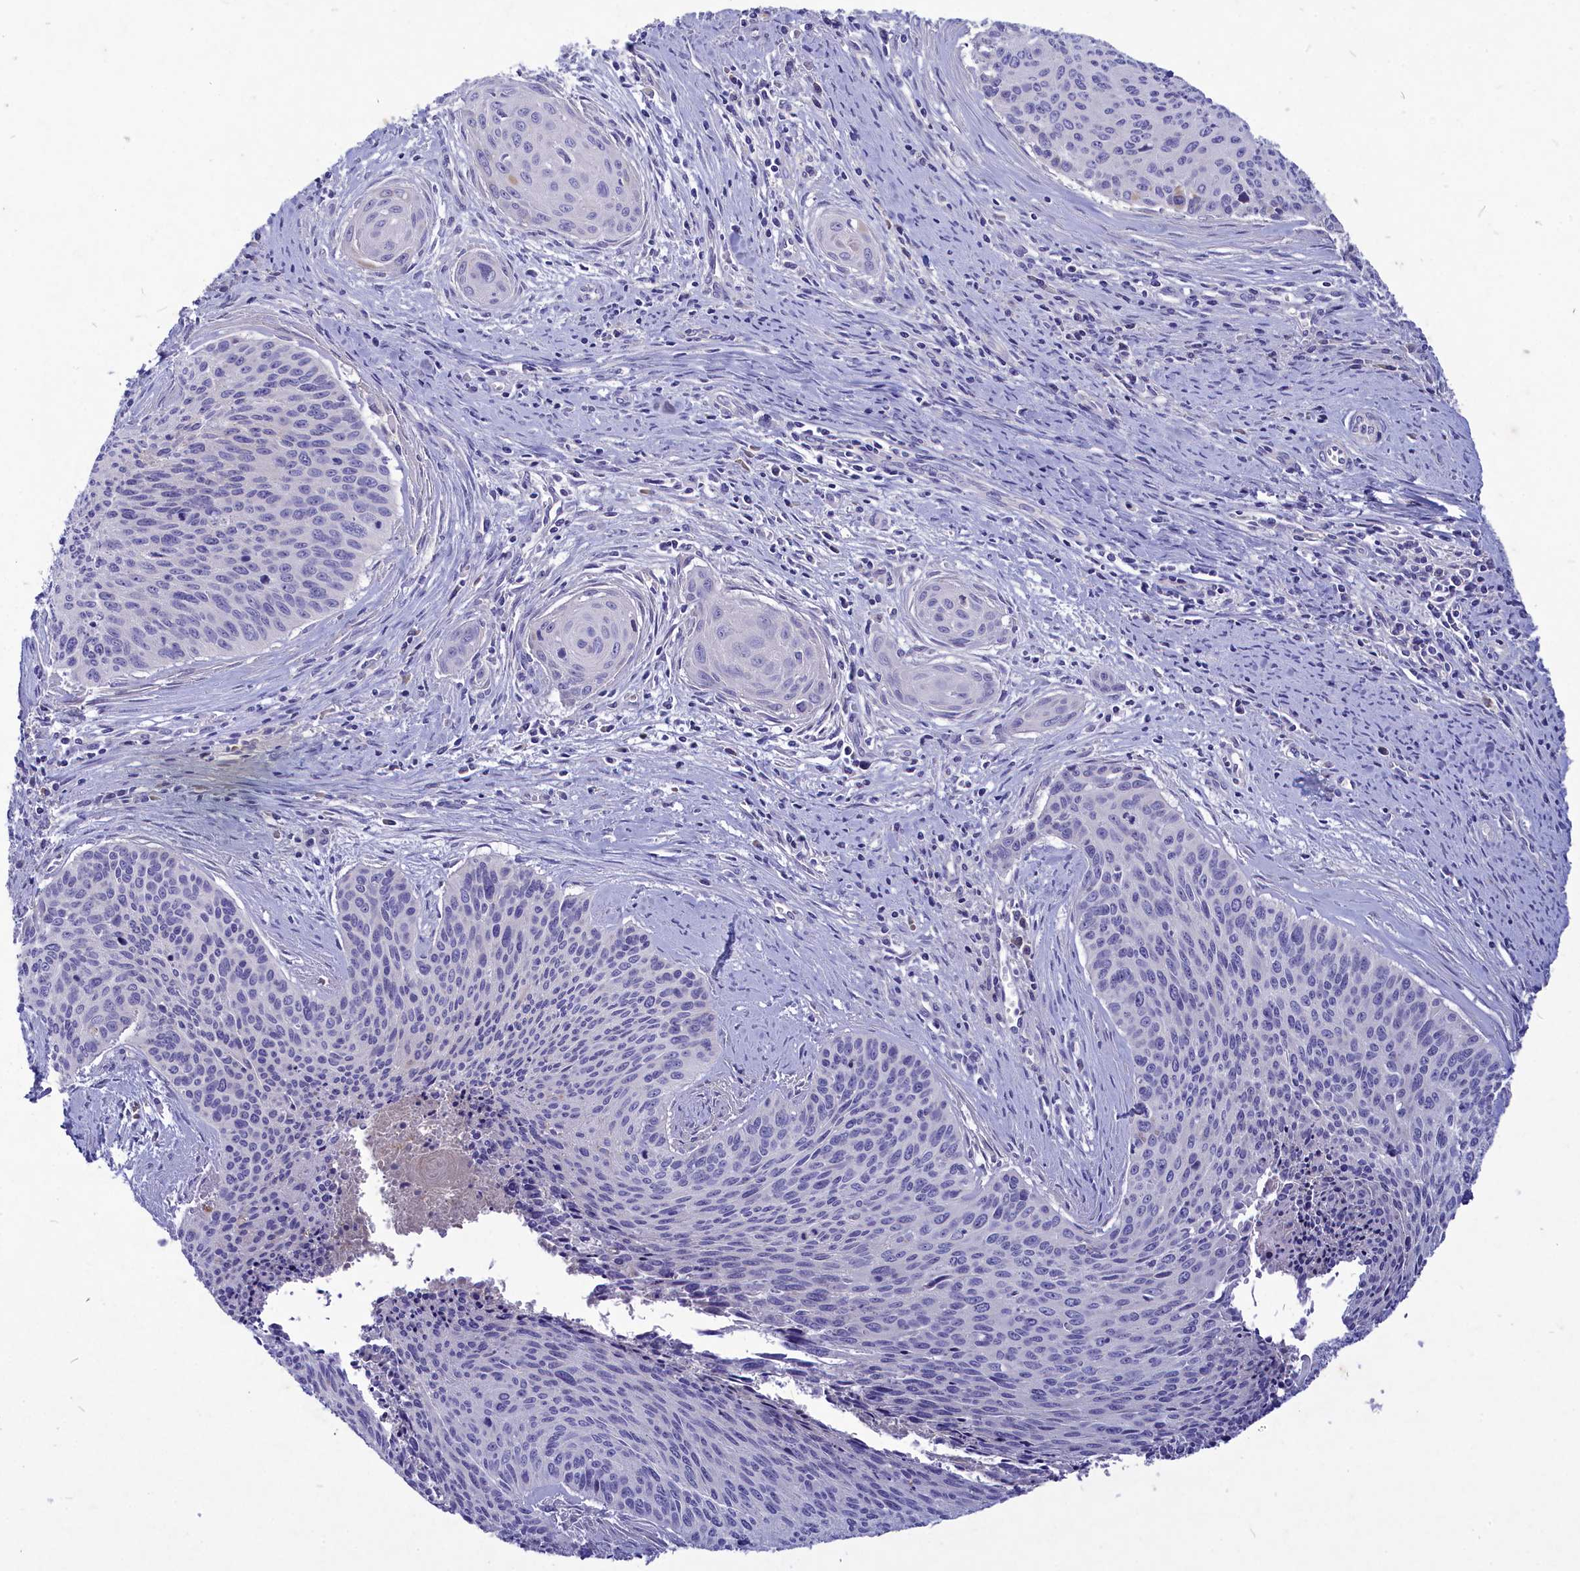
{"staining": {"intensity": "negative", "quantity": "none", "location": "none"}, "tissue": "cervical cancer", "cell_type": "Tumor cells", "image_type": "cancer", "snomed": [{"axis": "morphology", "description": "Squamous cell carcinoma, NOS"}, {"axis": "topography", "description": "Cervix"}], "caption": "Protein analysis of cervical cancer displays no significant staining in tumor cells.", "gene": "DEFB119", "patient": {"sex": "female", "age": 55}}